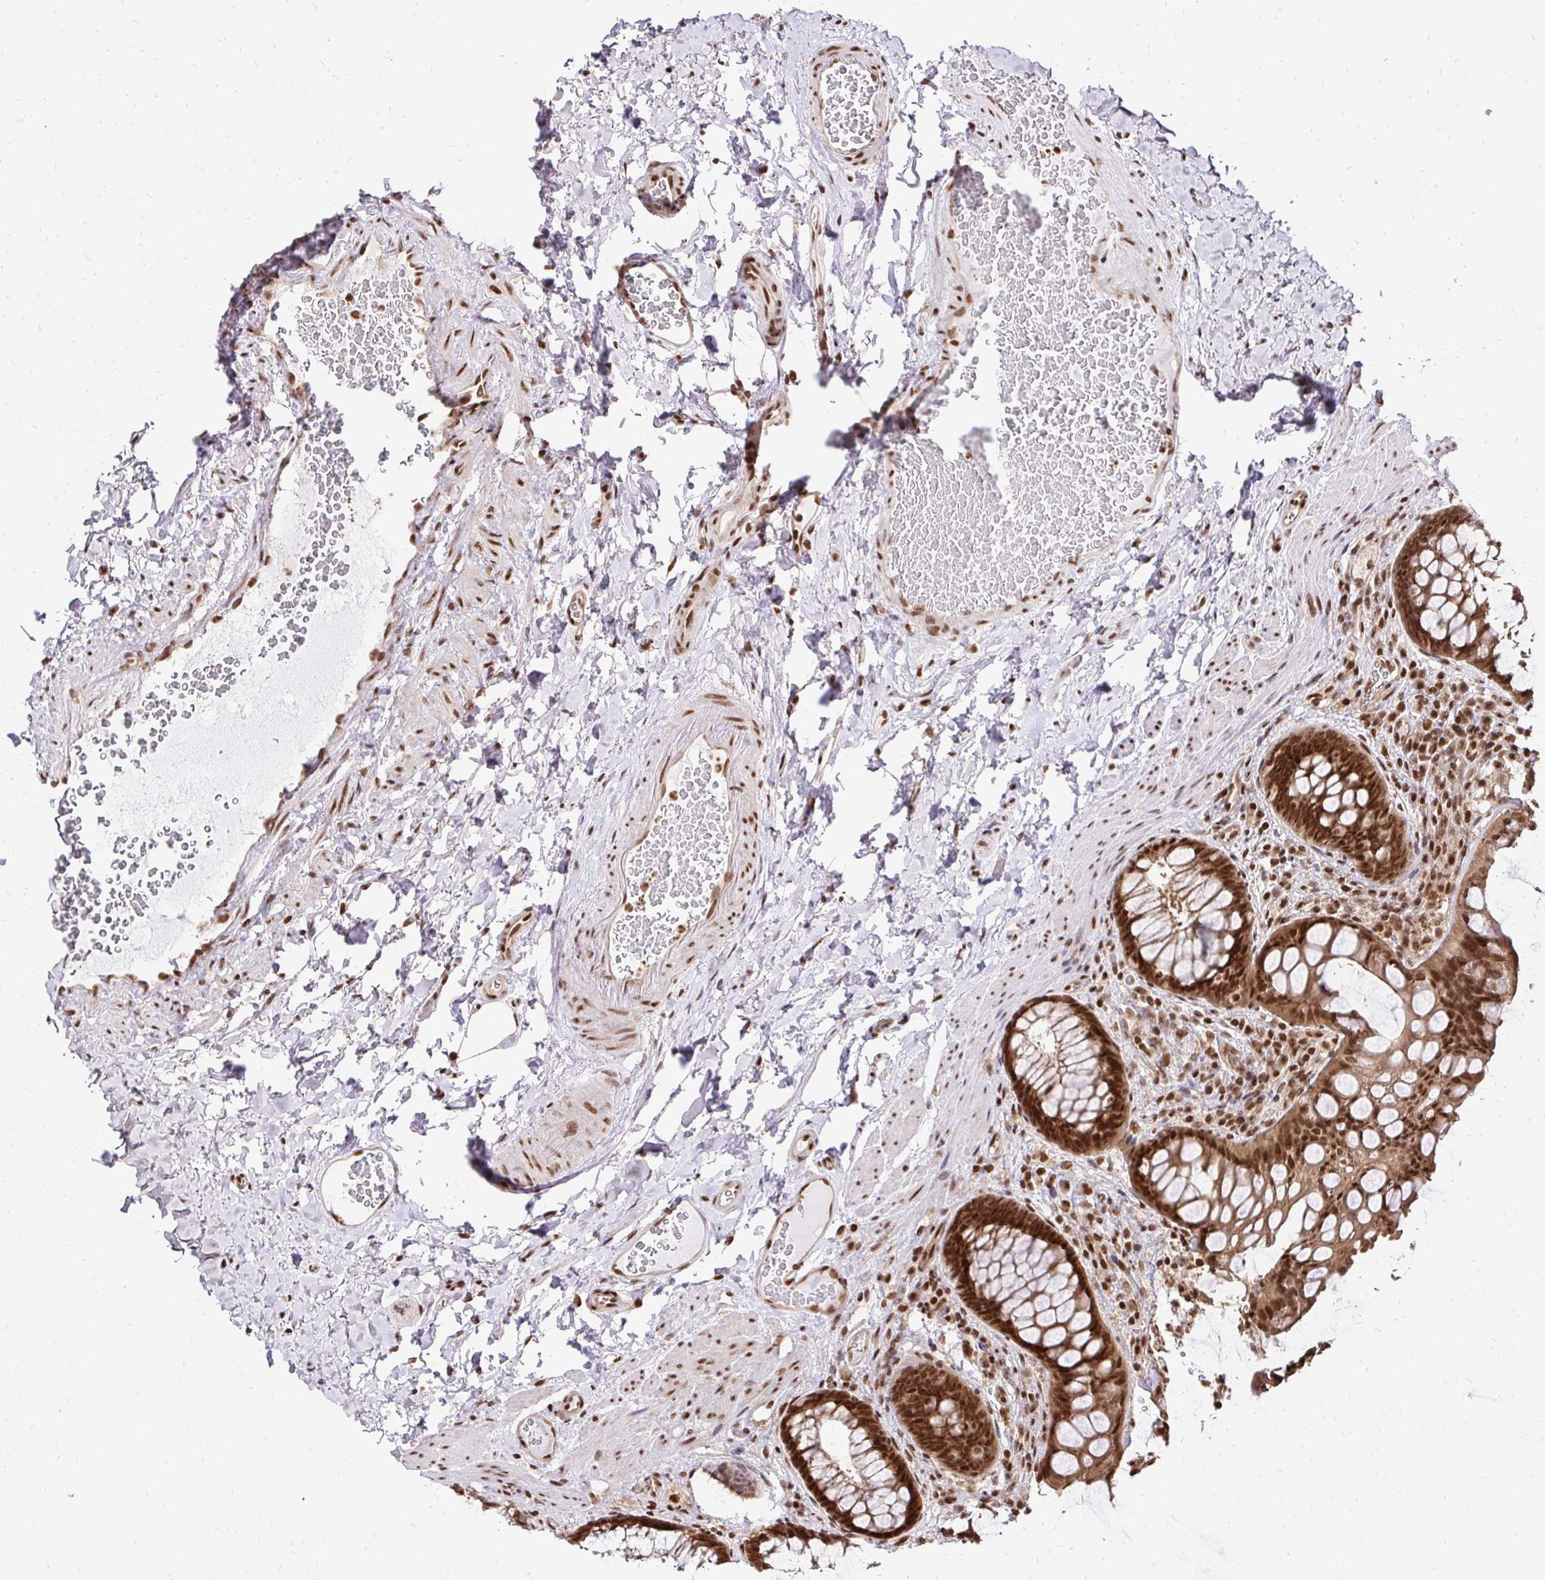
{"staining": {"intensity": "strong", "quantity": ">75%", "location": "nuclear"}, "tissue": "rectum", "cell_type": "Glandular cells", "image_type": "normal", "snomed": [{"axis": "morphology", "description": "Normal tissue, NOS"}, {"axis": "topography", "description": "Rectum"}], "caption": "DAB immunohistochemical staining of benign human rectum reveals strong nuclear protein staining in approximately >75% of glandular cells. (DAB (3,3'-diaminobenzidine) IHC, brown staining for protein, blue staining for nuclei).", "gene": "GLYR1", "patient": {"sex": "female", "age": 69}}